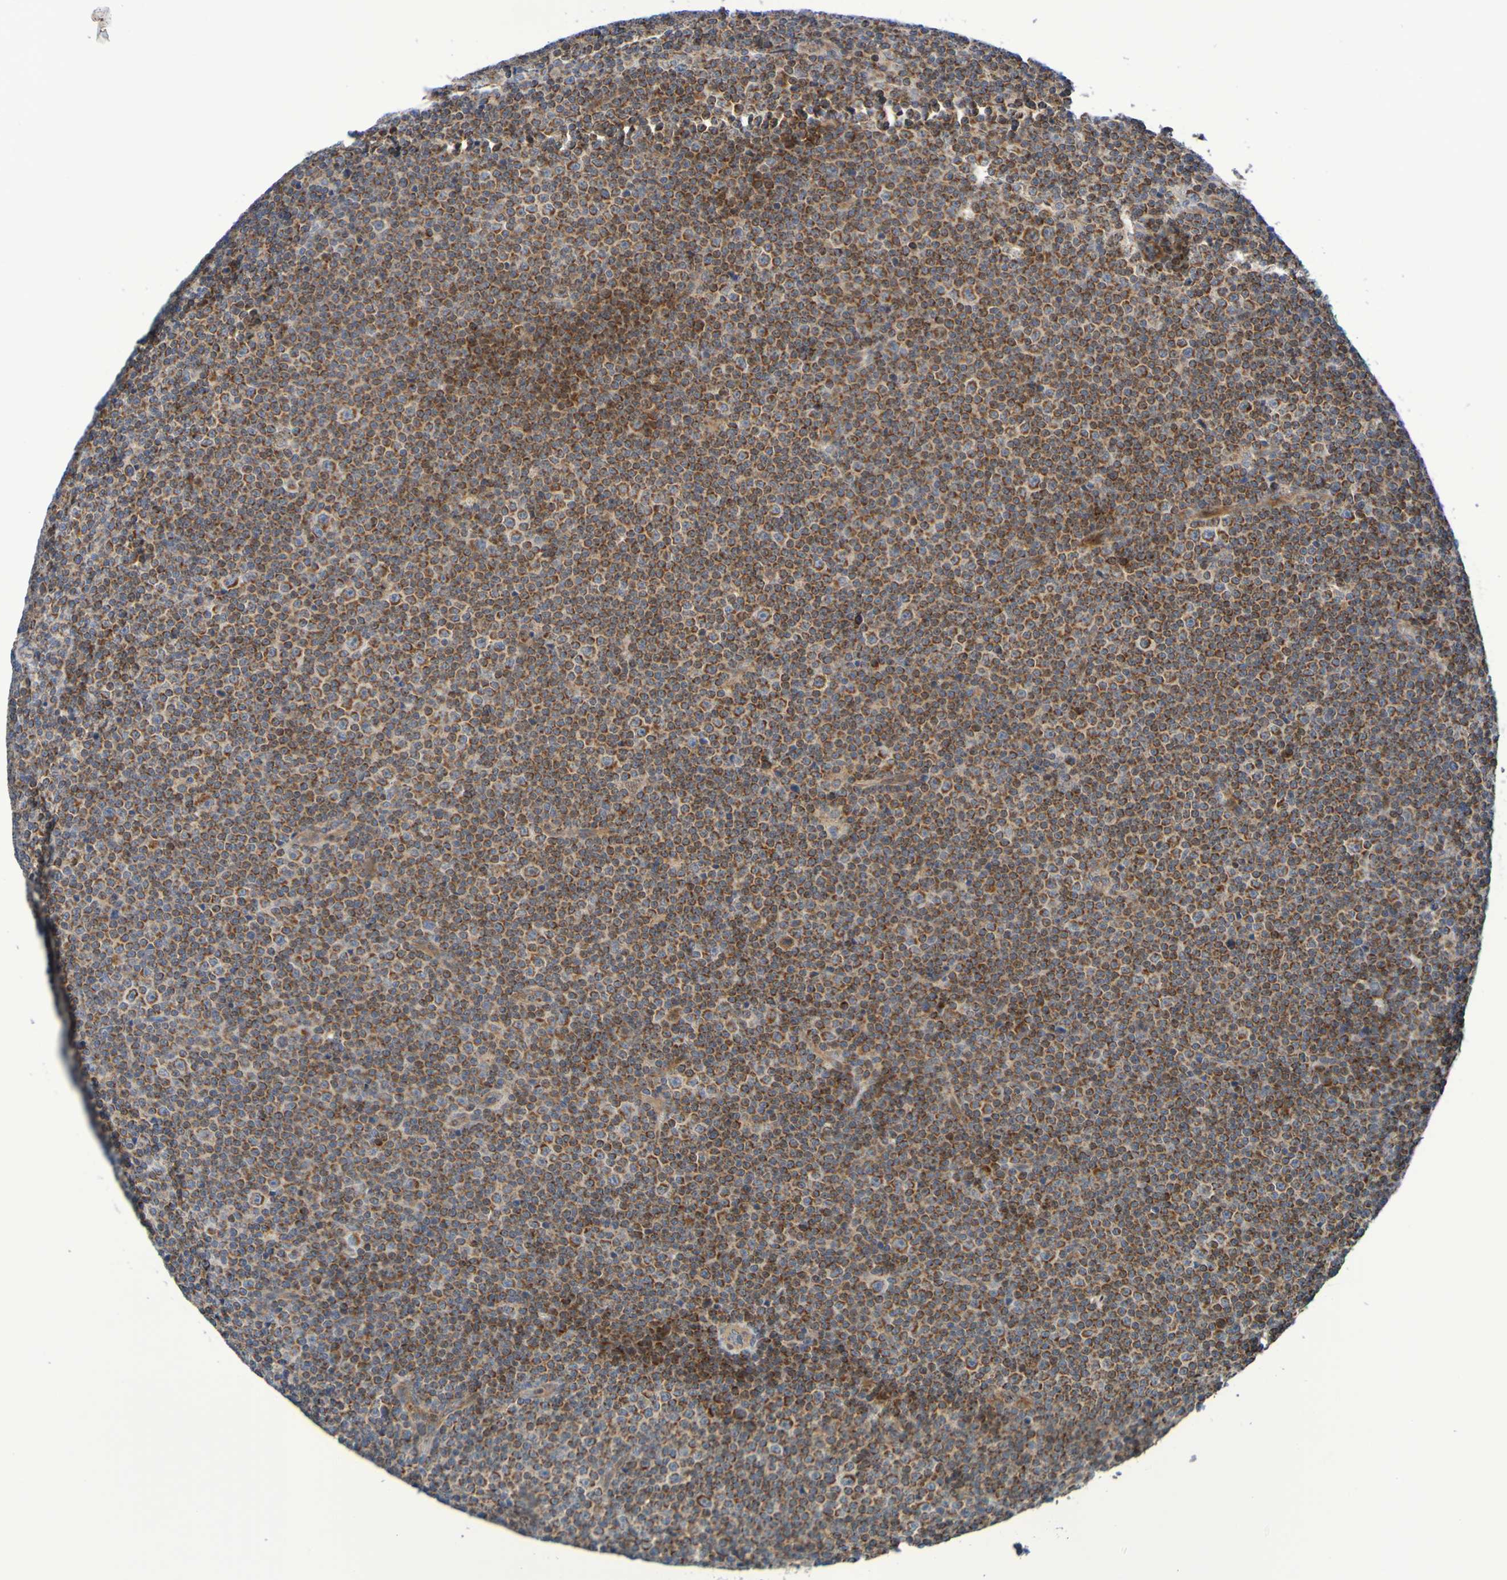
{"staining": {"intensity": "strong", "quantity": ">75%", "location": "cytoplasmic/membranous"}, "tissue": "lymphoma", "cell_type": "Tumor cells", "image_type": "cancer", "snomed": [{"axis": "morphology", "description": "Malignant lymphoma, non-Hodgkin's type, Low grade"}, {"axis": "topography", "description": "Lymph node"}], "caption": "Immunohistochemistry staining of lymphoma, which reveals high levels of strong cytoplasmic/membranous staining in about >75% of tumor cells indicating strong cytoplasmic/membranous protein positivity. The staining was performed using DAB (brown) for protein detection and nuclei were counterstained in hematoxylin (blue).", "gene": "CCDC51", "patient": {"sex": "female", "age": 67}}